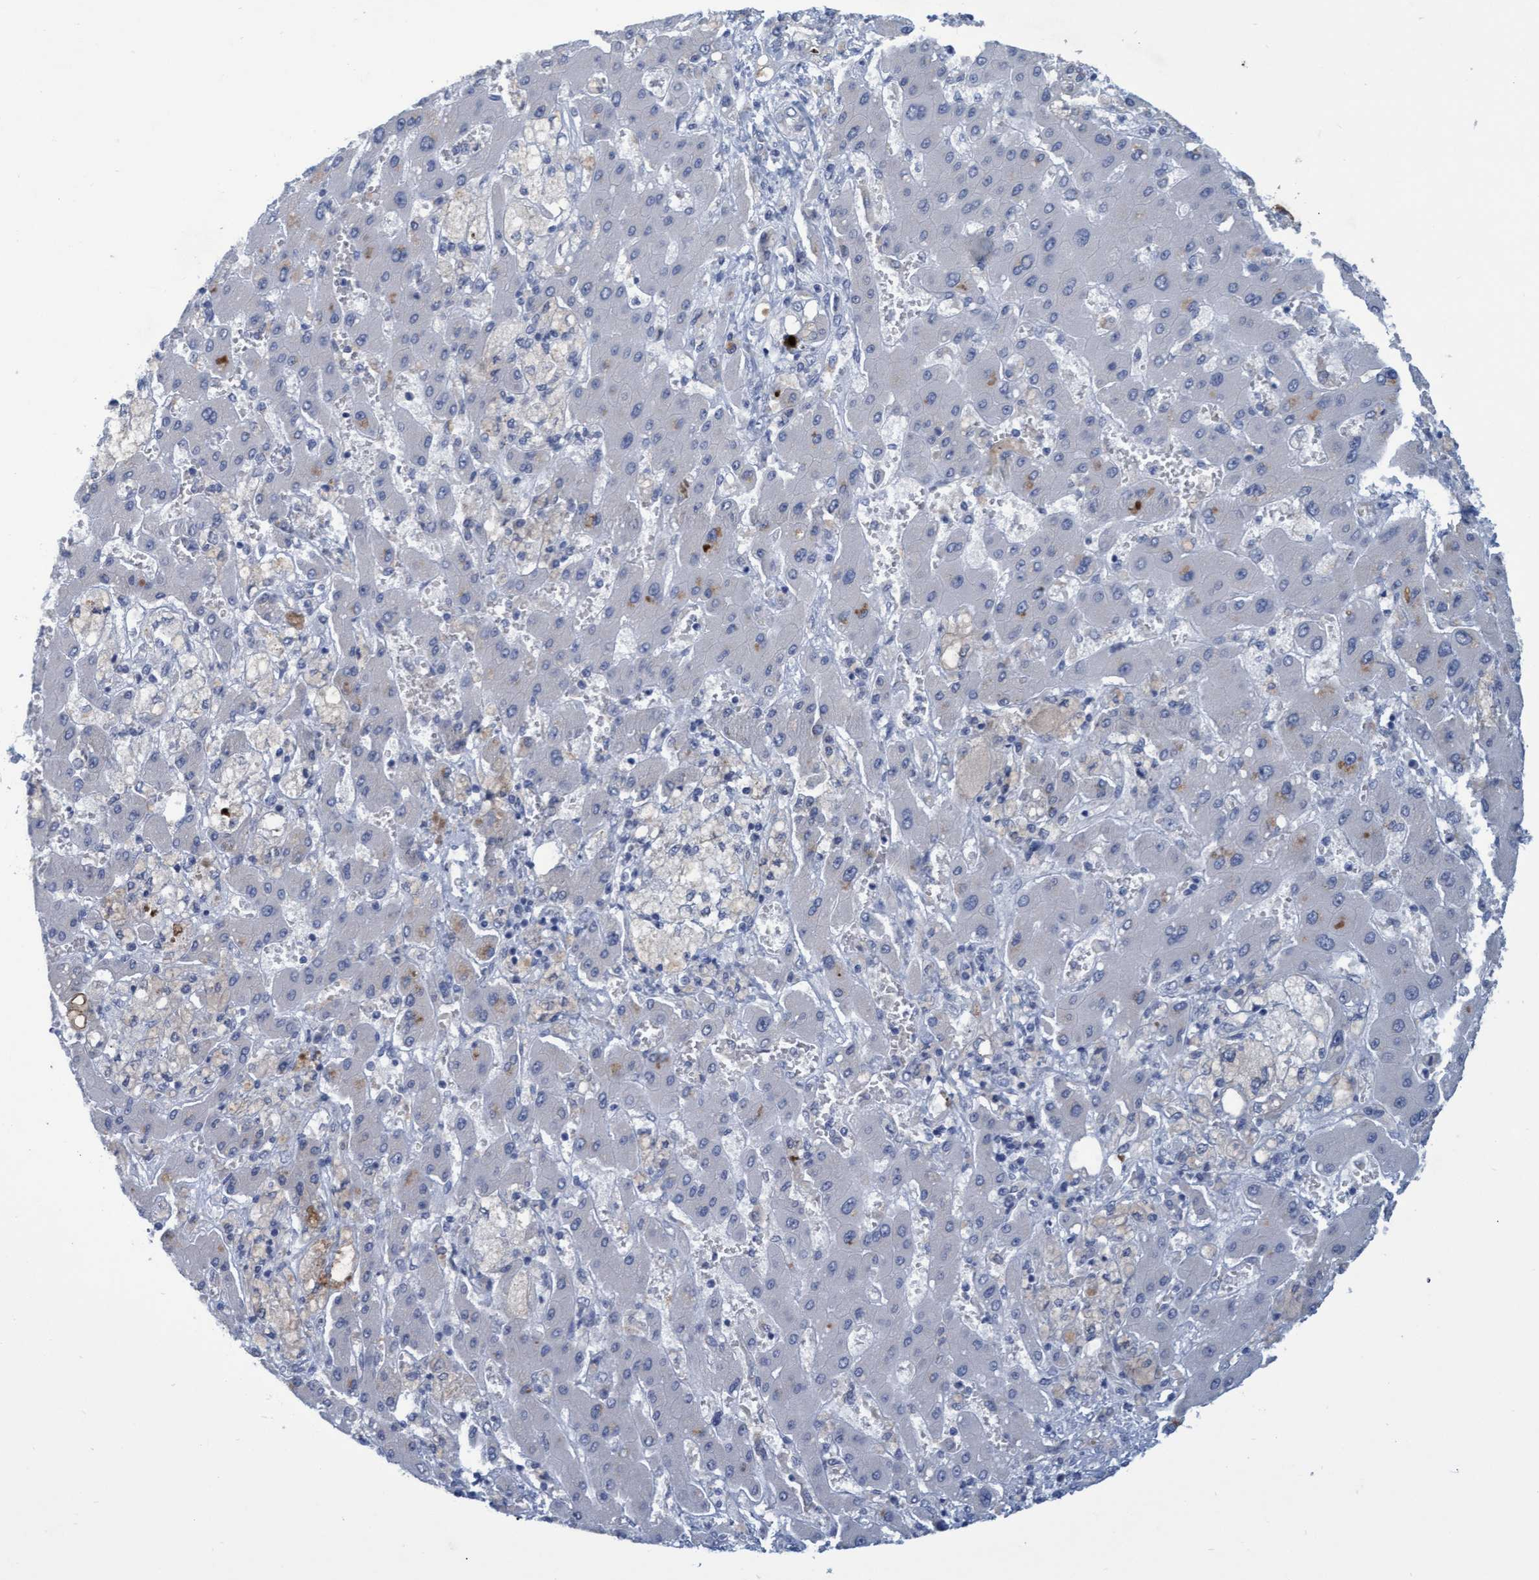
{"staining": {"intensity": "negative", "quantity": "none", "location": "none"}, "tissue": "liver cancer", "cell_type": "Tumor cells", "image_type": "cancer", "snomed": [{"axis": "morphology", "description": "Cholangiocarcinoma"}, {"axis": "topography", "description": "Liver"}], "caption": "Immunohistochemical staining of human liver cholangiocarcinoma reveals no significant expression in tumor cells.", "gene": "SSTR3", "patient": {"sex": "male", "age": 50}}